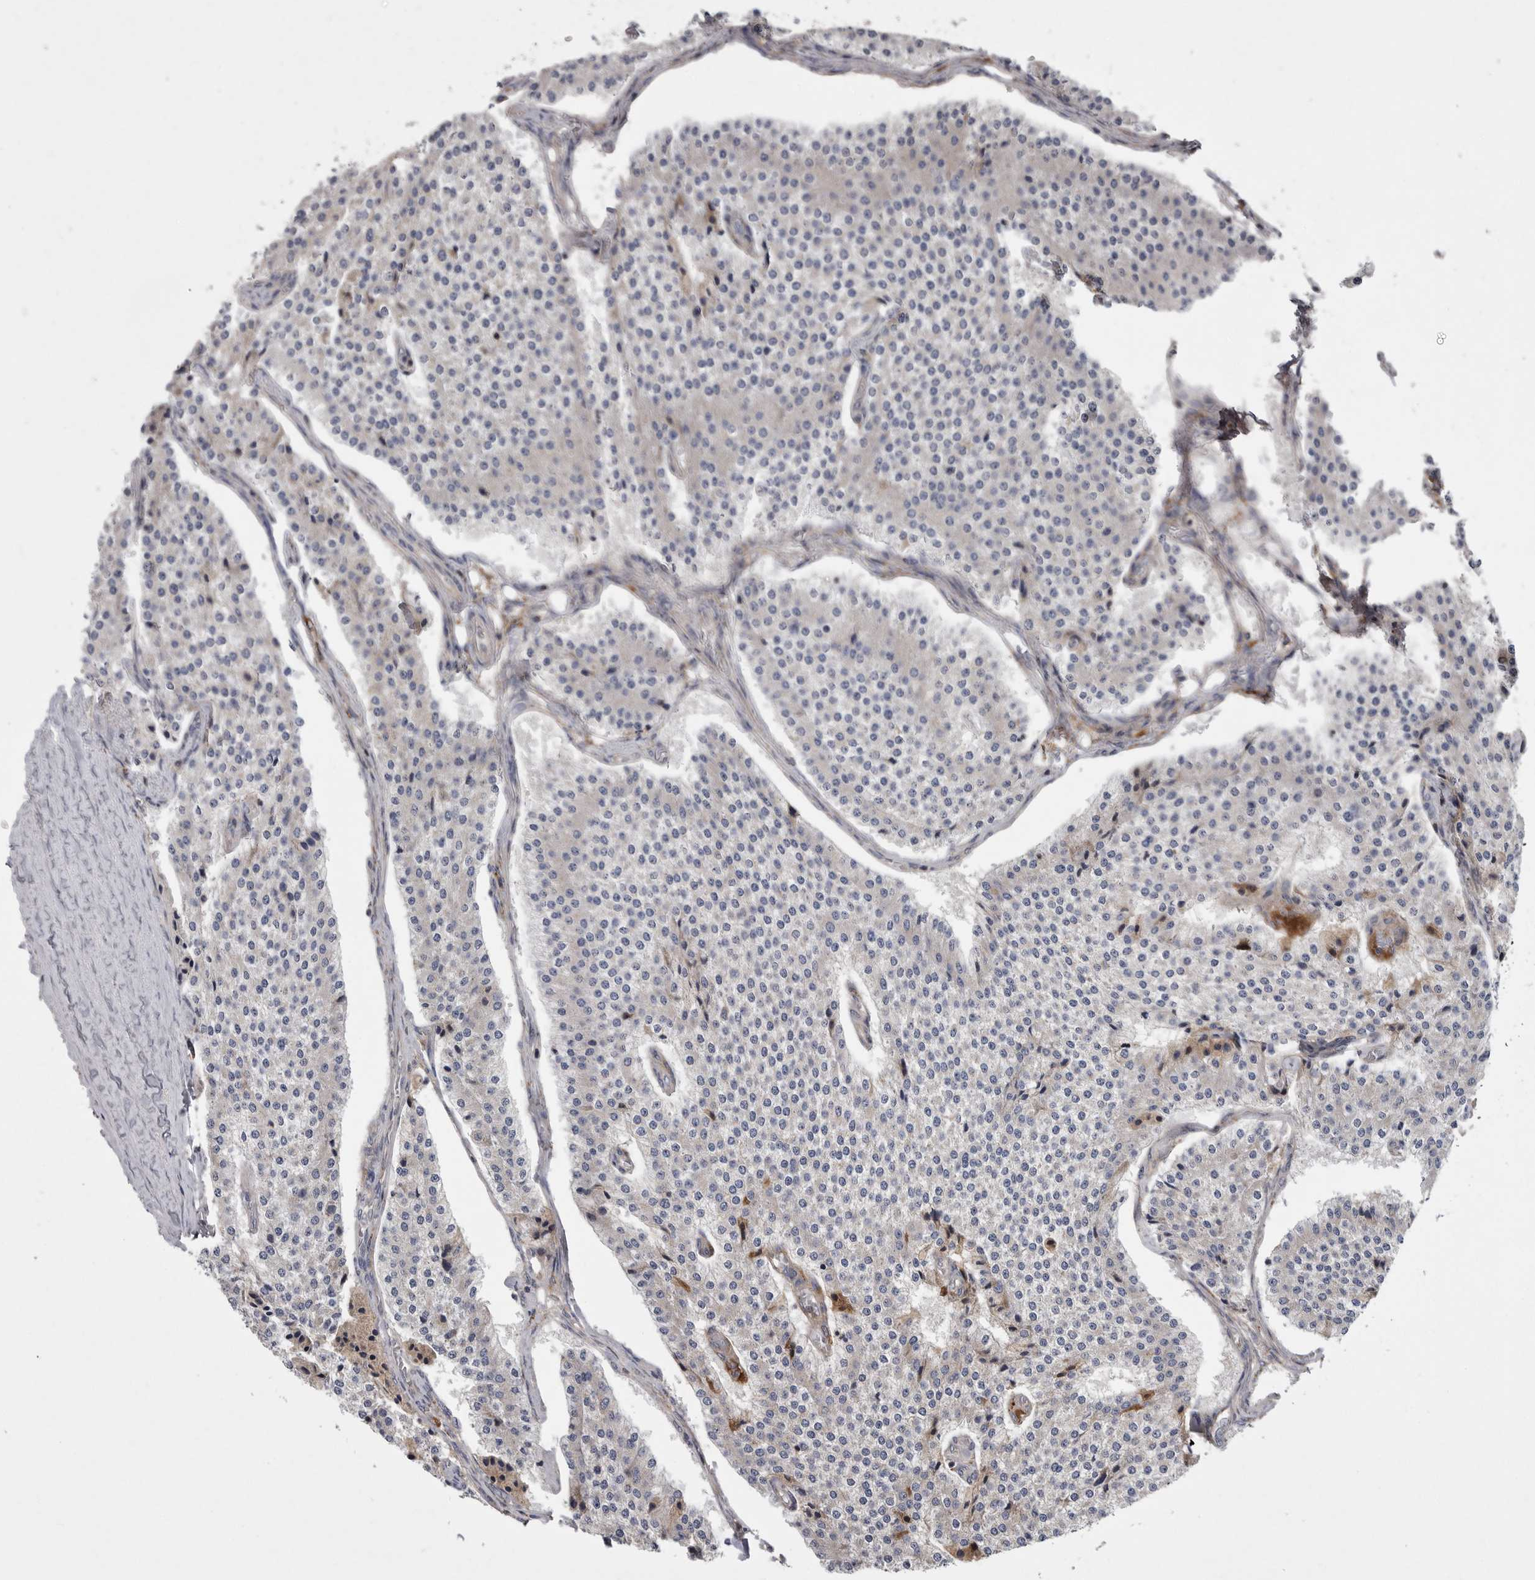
{"staining": {"intensity": "negative", "quantity": "none", "location": "none"}, "tissue": "carcinoid", "cell_type": "Tumor cells", "image_type": "cancer", "snomed": [{"axis": "morphology", "description": "Carcinoid, malignant, NOS"}, {"axis": "topography", "description": "Colon"}], "caption": "Immunohistochemistry (IHC) image of neoplastic tissue: human carcinoid stained with DAB (3,3'-diaminobenzidine) shows no significant protein expression in tumor cells. (Stains: DAB (3,3'-diaminobenzidine) immunohistochemistry with hematoxylin counter stain, Microscopy: brightfield microscopy at high magnification).", "gene": "CRP", "patient": {"sex": "female", "age": 52}}